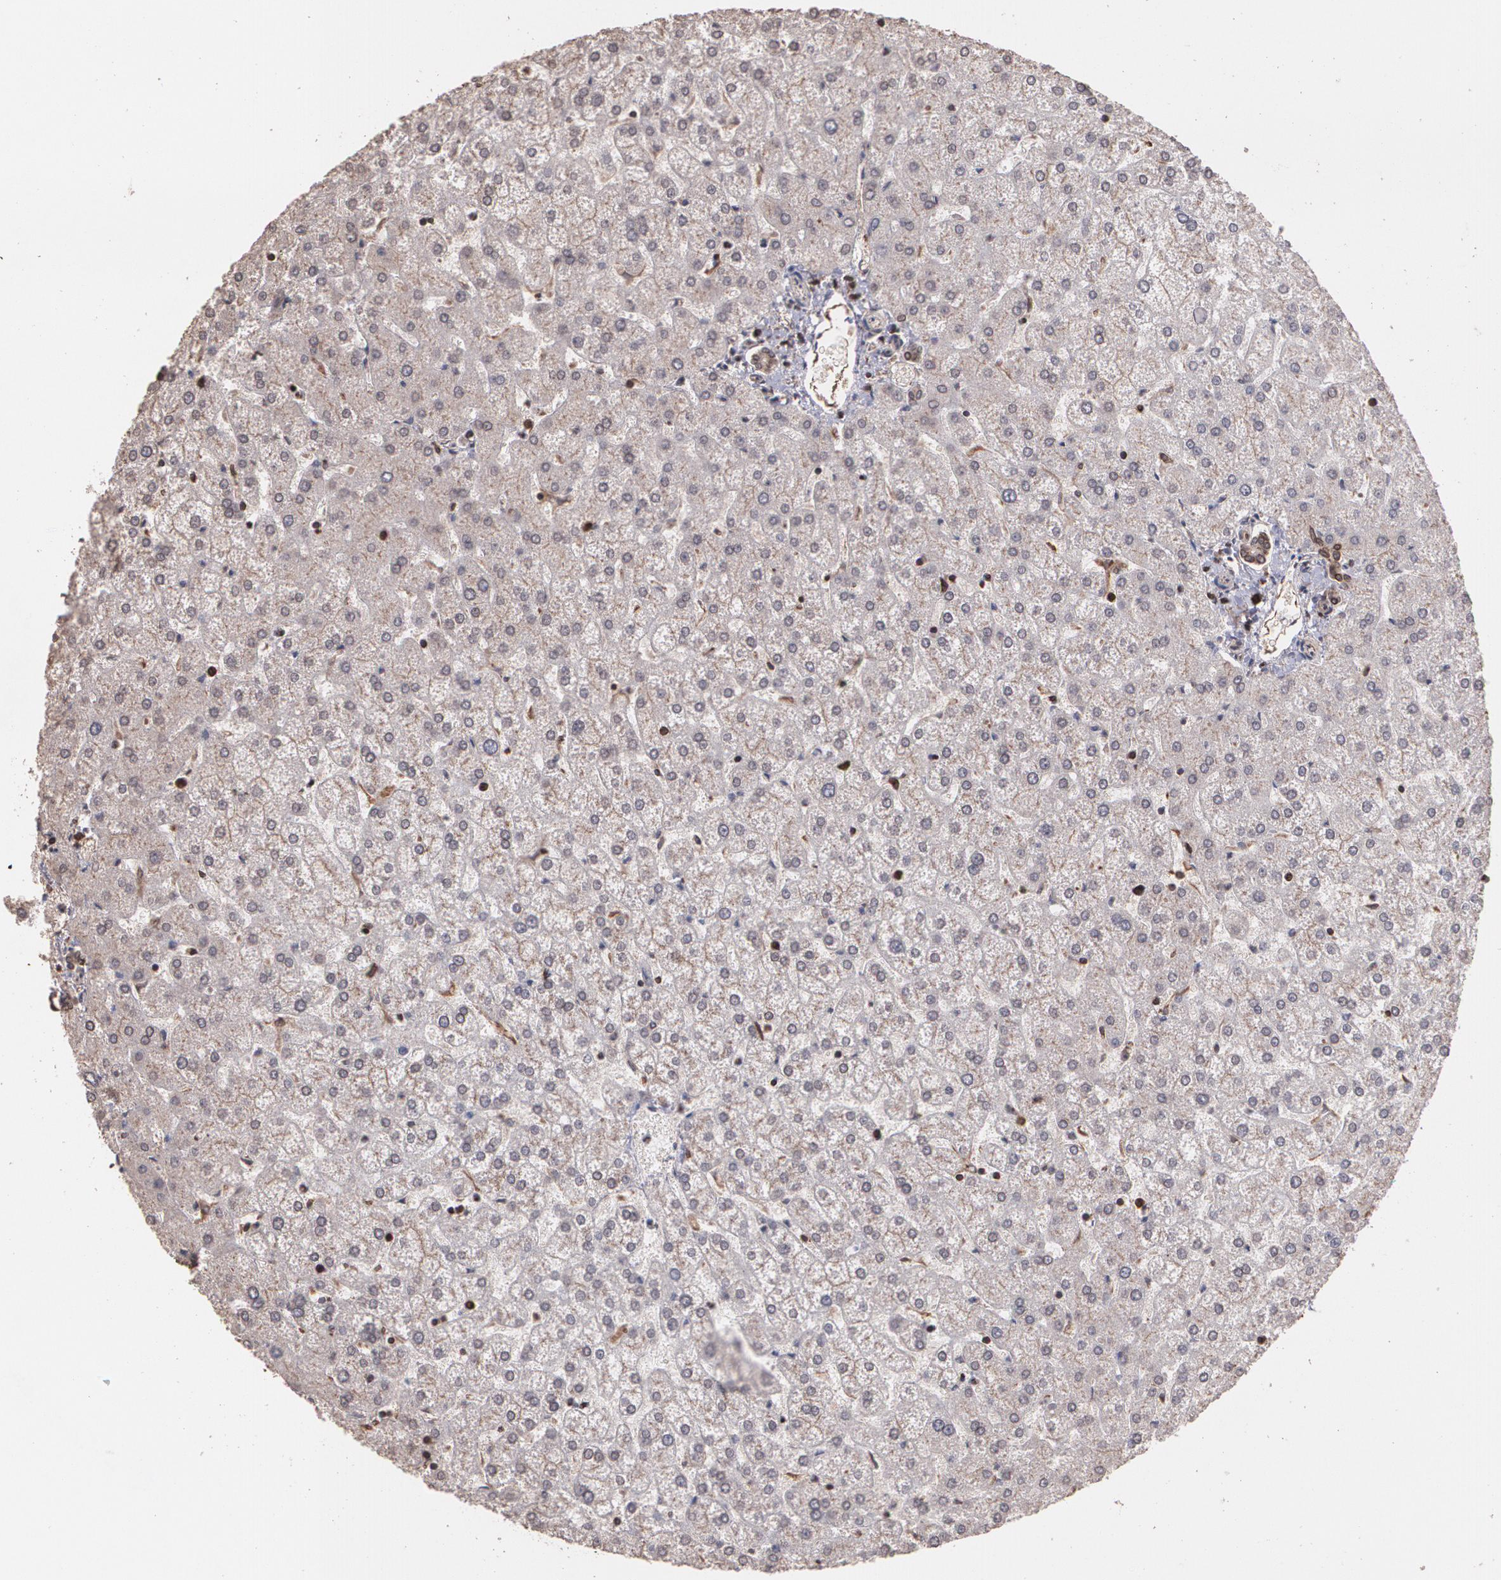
{"staining": {"intensity": "moderate", "quantity": ">75%", "location": "cytoplasmic/membranous"}, "tissue": "liver", "cell_type": "Cholangiocytes", "image_type": "normal", "snomed": [{"axis": "morphology", "description": "Normal tissue, NOS"}, {"axis": "topography", "description": "Liver"}], "caption": "Immunohistochemical staining of unremarkable liver exhibits >75% levels of moderate cytoplasmic/membranous protein expression in about >75% of cholangiocytes. (Brightfield microscopy of DAB IHC at high magnification).", "gene": "TRIP11", "patient": {"sex": "female", "age": 32}}